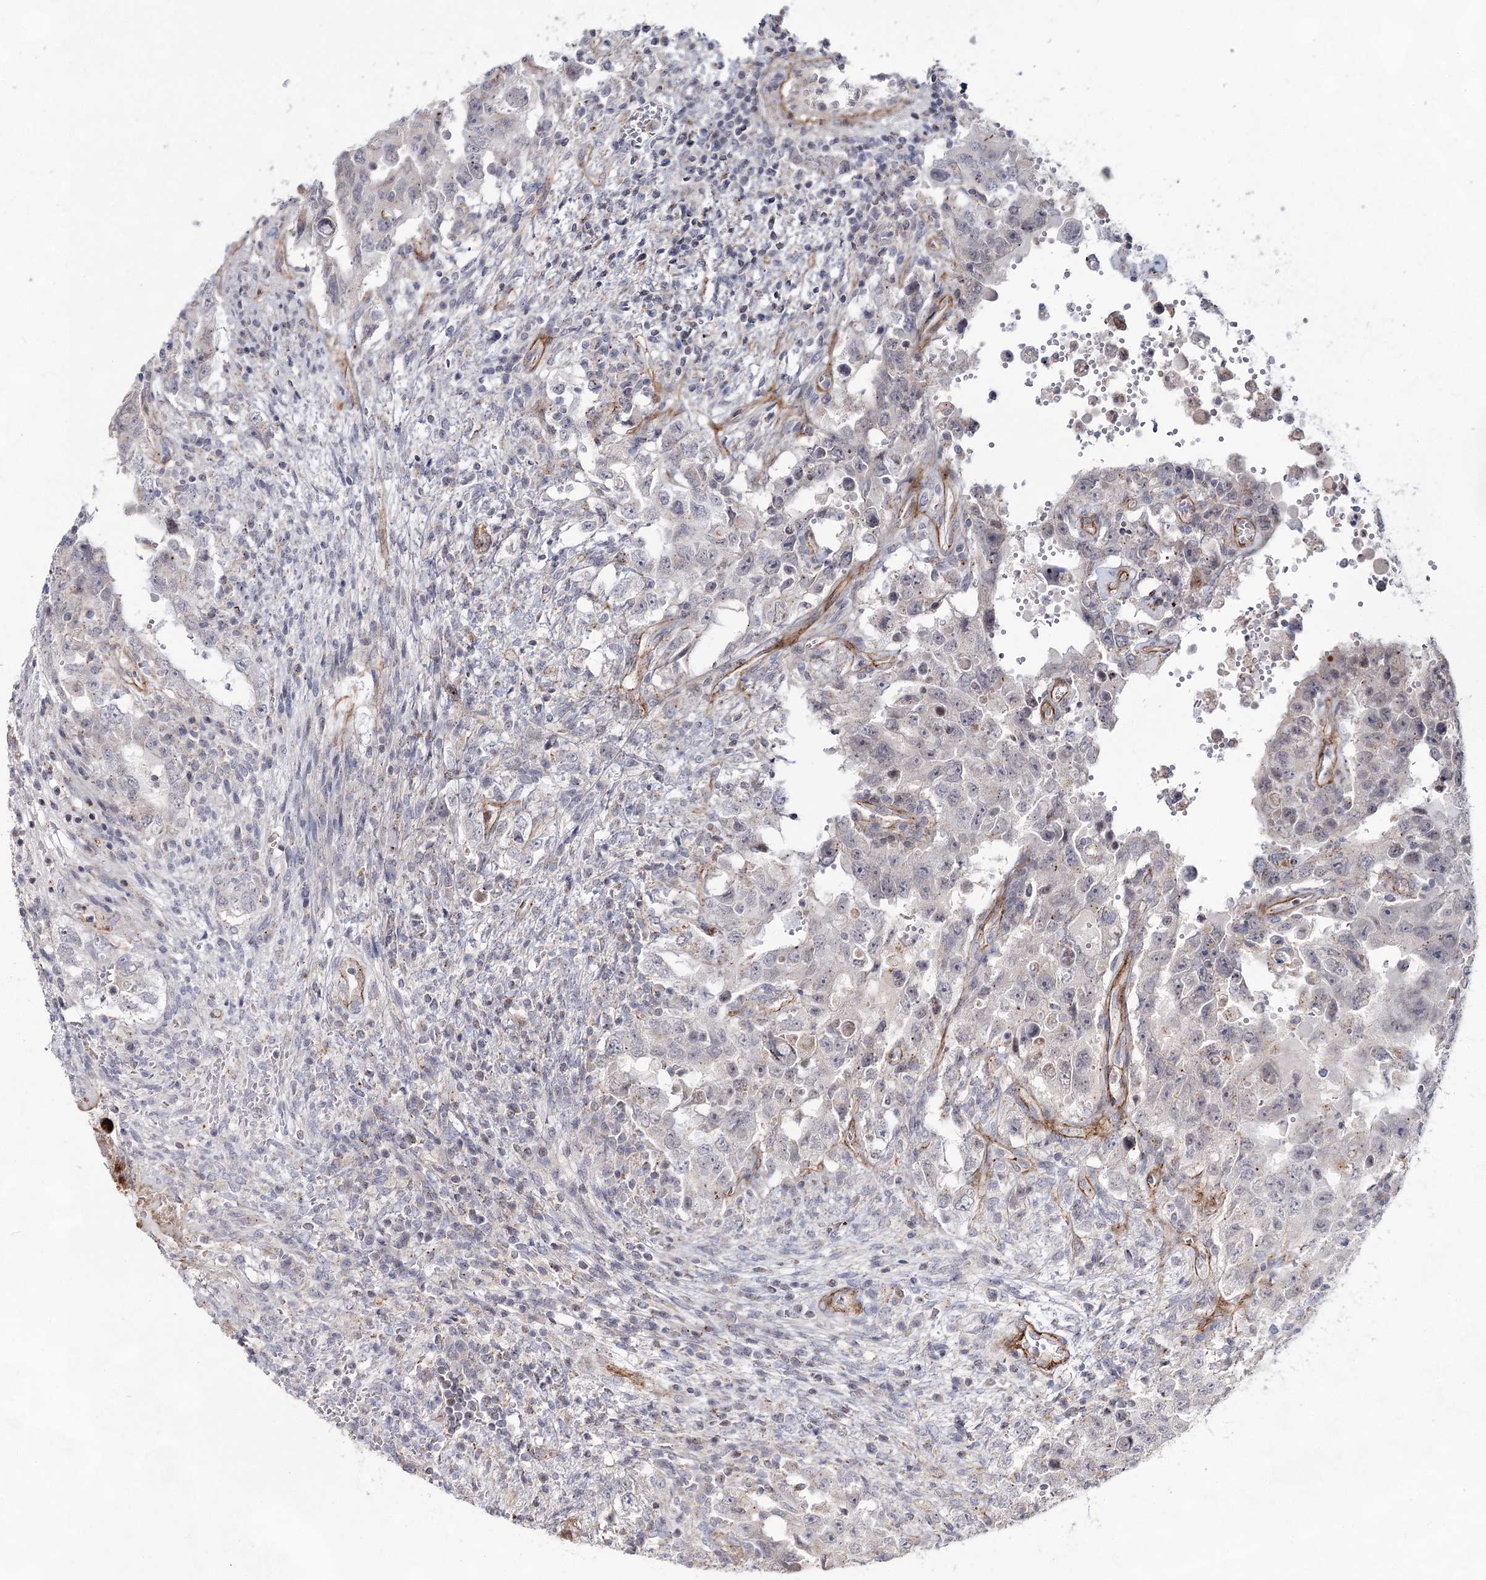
{"staining": {"intensity": "negative", "quantity": "none", "location": "none"}, "tissue": "testis cancer", "cell_type": "Tumor cells", "image_type": "cancer", "snomed": [{"axis": "morphology", "description": "Carcinoma, Embryonal, NOS"}, {"axis": "topography", "description": "Testis"}], "caption": "Tumor cells are negative for brown protein staining in testis embryonal carcinoma.", "gene": "ATL2", "patient": {"sex": "male", "age": 26}}